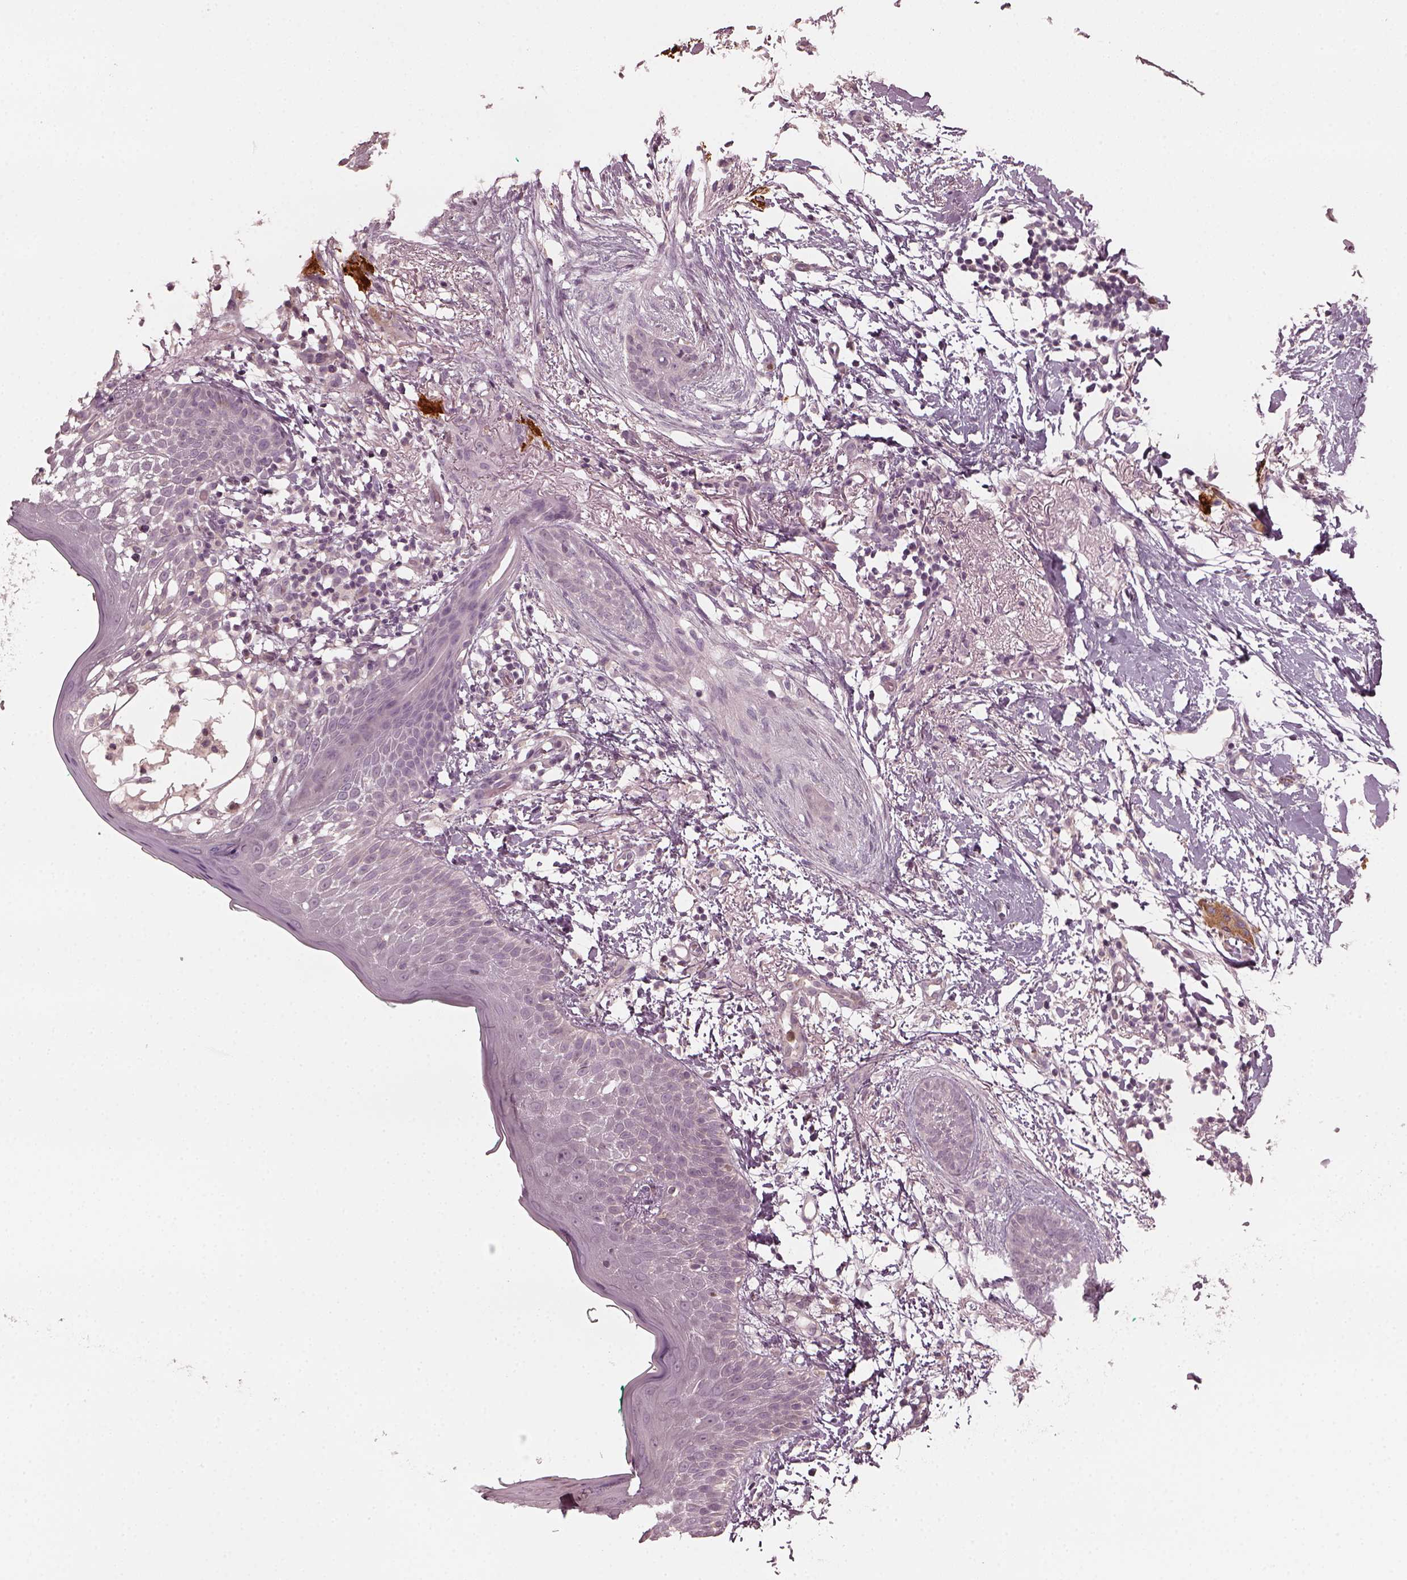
{"staining": {"intensity": "negative", "quantity": "none", "location": "none"}, "tissue": "skin cancer", "cell_type": "Tumor cells", "image_type": "cancer", "snomed": [{"axis": "morphology", "description": "Normal tissue, NOS"}, {"axis": "morphology", "description": "Basal cell carcinoma"}, {"axis": "topography", "description": "Skin"}], "caption": "The photomicrograph demonstrates no significant expression in tumor cells of skin cancer. The staining is performed using DAB brown chromogen with nuclei counter-stained in using hematoxylin.", "gene": "CHIT1", "patient": {"sex": "male", "age": 84}}